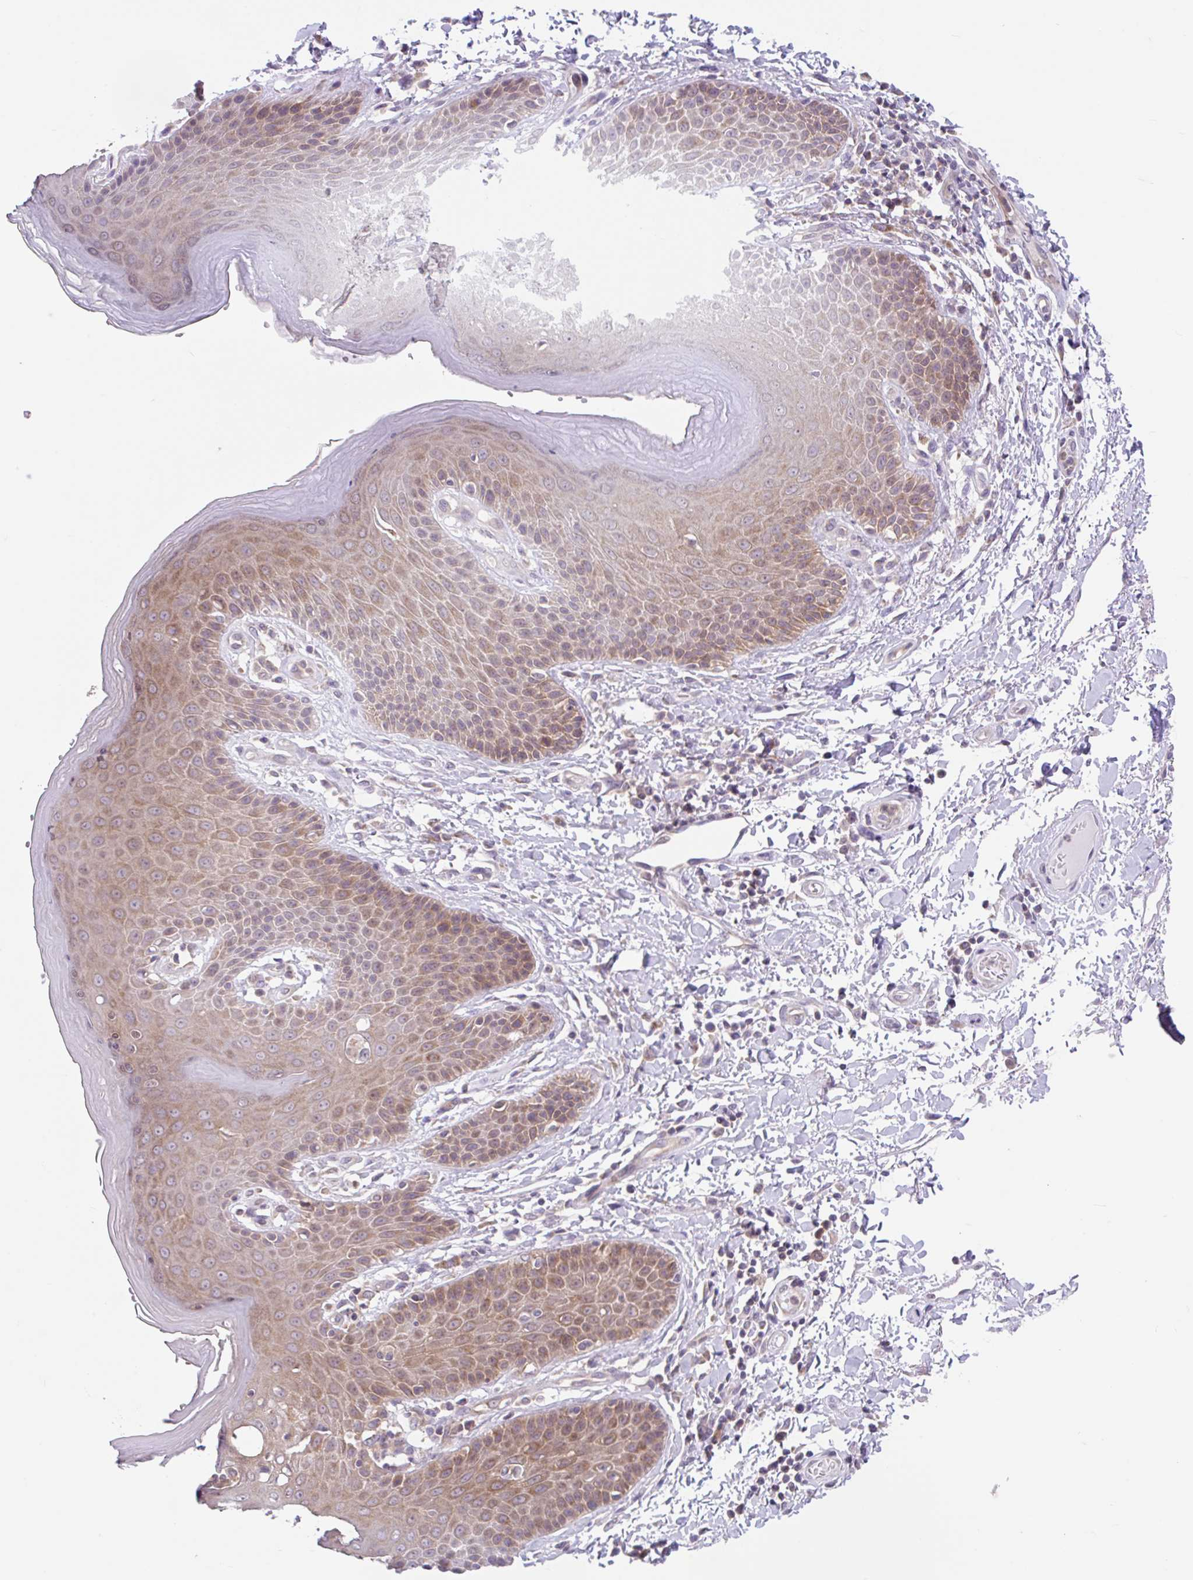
{"staining": {"intensity": "moderate", "quantity": "25%-75%", "location": "cytoplasmic/membranous"}, "tissue": "skin", "cell_type": "Epidermal cells", "image_type": "normal", "snomed": [{"axis": "morphology", "description": "Normal tissue, NOS"}, {"axis": "topography", "description": "Peripheral nerve tissue"}], "caption": "A micrograph of skin stained for a protein exhibits moderate cytoplasmic/membranous brown staining in epidermal cells.", "gene": "RALBP1", "patient": {"sex": "male", "age": 51}}